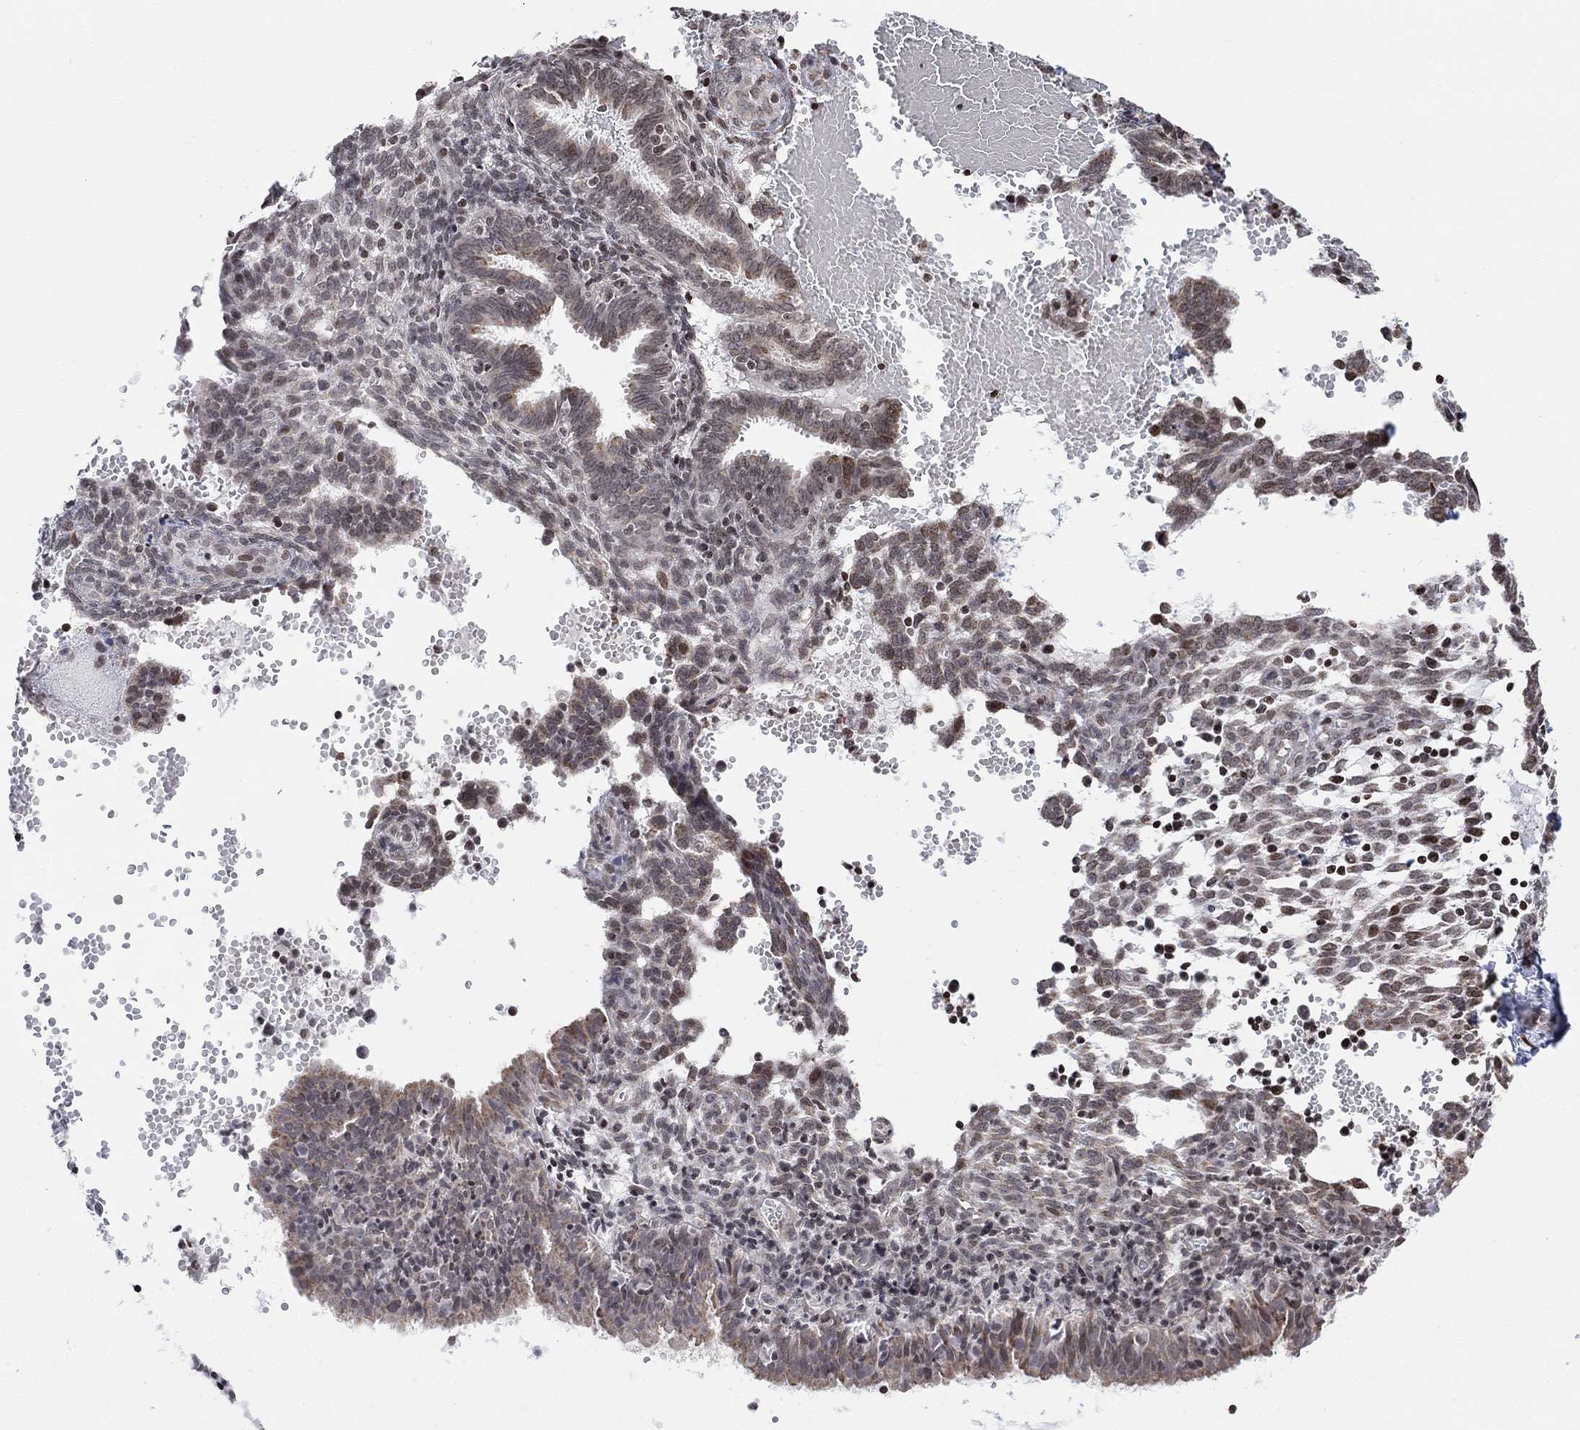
{"staining": {"intensity": "negative", "quantity": "none", "location": "none"}, "tissue": "endometrium", "cell_type": "Cells in endometrial stroma", "image_type": "normal", "snomed": [{"axis": "morphology", "description": "Normal tissue, NOS"}, {"axis": "topography", "description": "Endometrium"}], "caption": "An immunohistochemistry (IHC) photomicrograph of benign endometrium is shown. There is no staining in cells in endometrial stroma of endometrium. Nuclei are stained in blue.", "gene": "ABHD14A", "patient": {"sex": "female", "age": 42}}